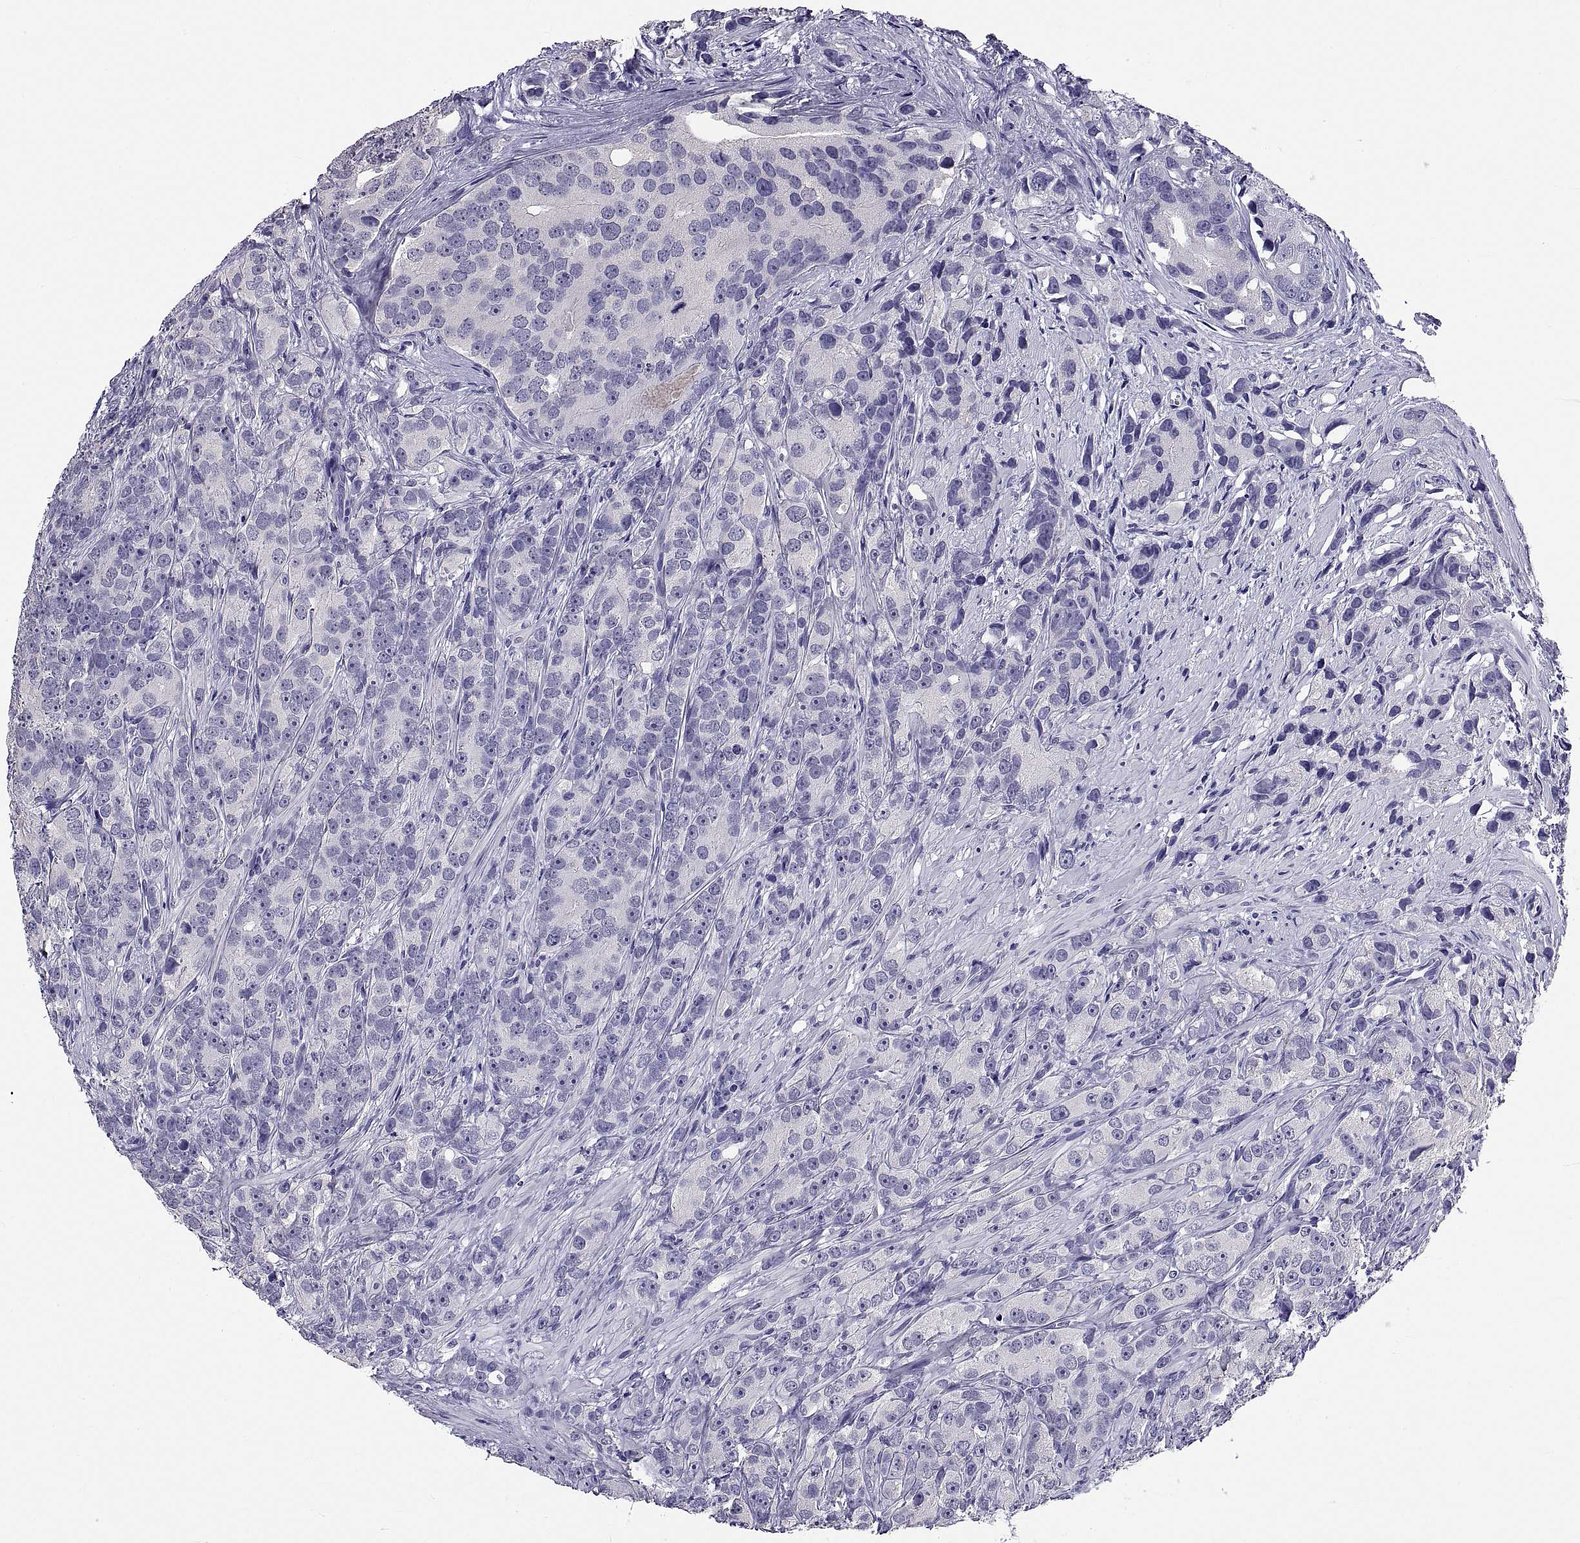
{"staining": {"intensity": "negative", "quantity": "none", "location": "none"}, "tissue": "prostate cancer", "cell_type": "Tumor cells", "image_type": "cancer", "snomed": [{"axis": "morphology", "description": "Adenocarcinoma, High grade"}, {"axis": "topography", "description": "Prostate"}], "caption": "Immunohistochemistry (IHC) photomicrograph of prostate cancer (adenocarcinoma (high-grade)) stained for a protein (brown), which exhibits no positivity in tumor cells.", "gene": "TGFBR3L", "patient": {"sex": "male", "age": 90}}